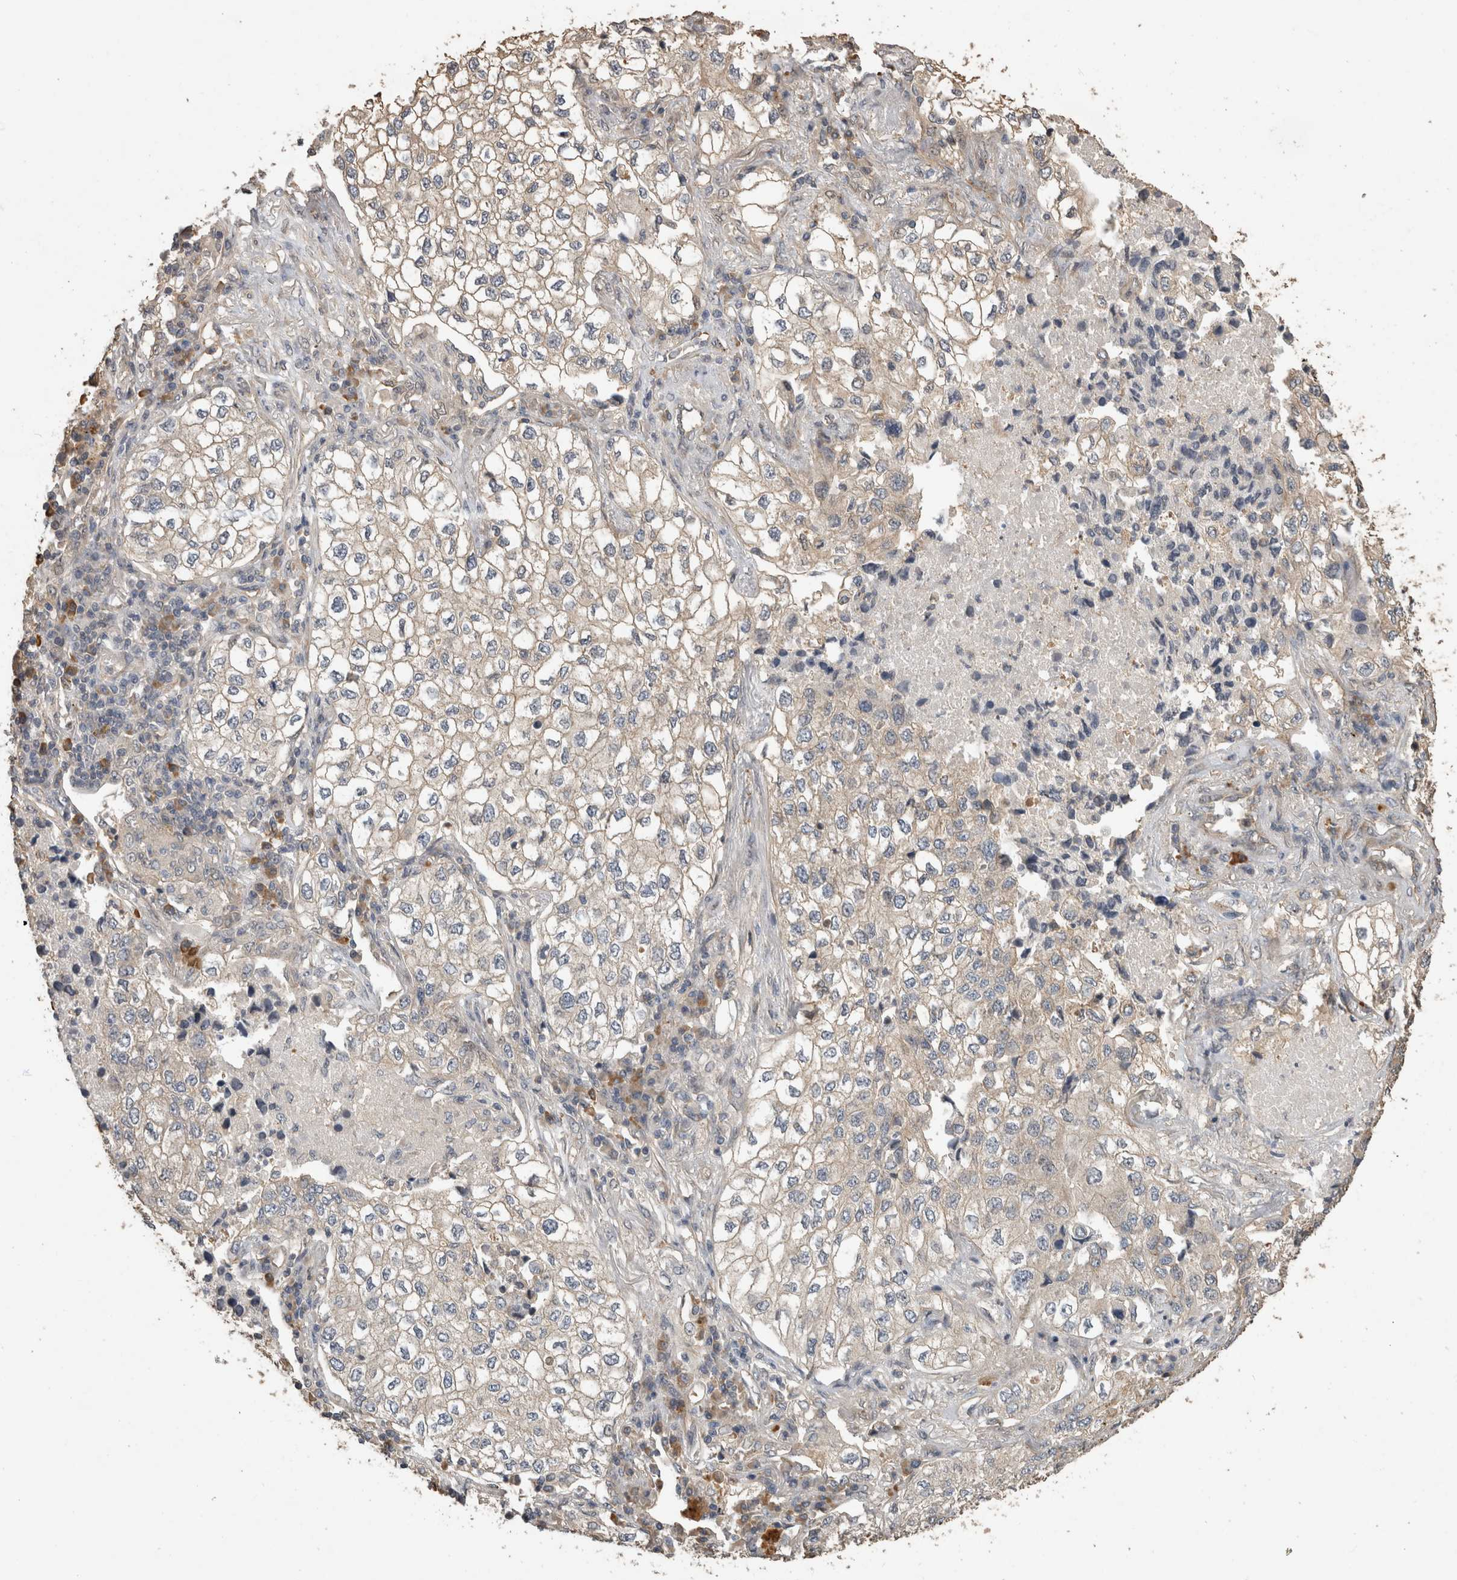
{"staining": {"intensity": "weak", "quantity": "25%-75%", "location": "cytoplasmic/membranous"}, "tissue": "lung cancer", "cell_type": "Tumor cells", "image_type": "cancer", "snomed": [{"axis": "morphology", "description": "Adenocarcinoma, NOS"}, {"axis": "topography", "description": "Lung"}], "caption": "The image displays staining of lung adenocarcinoma, revealing weak cytoplasmic/membranous protein positivity (brown color) within tumor cells.", "gene": "RHPN1", "patient": {"sex": "male", "age": 63}}